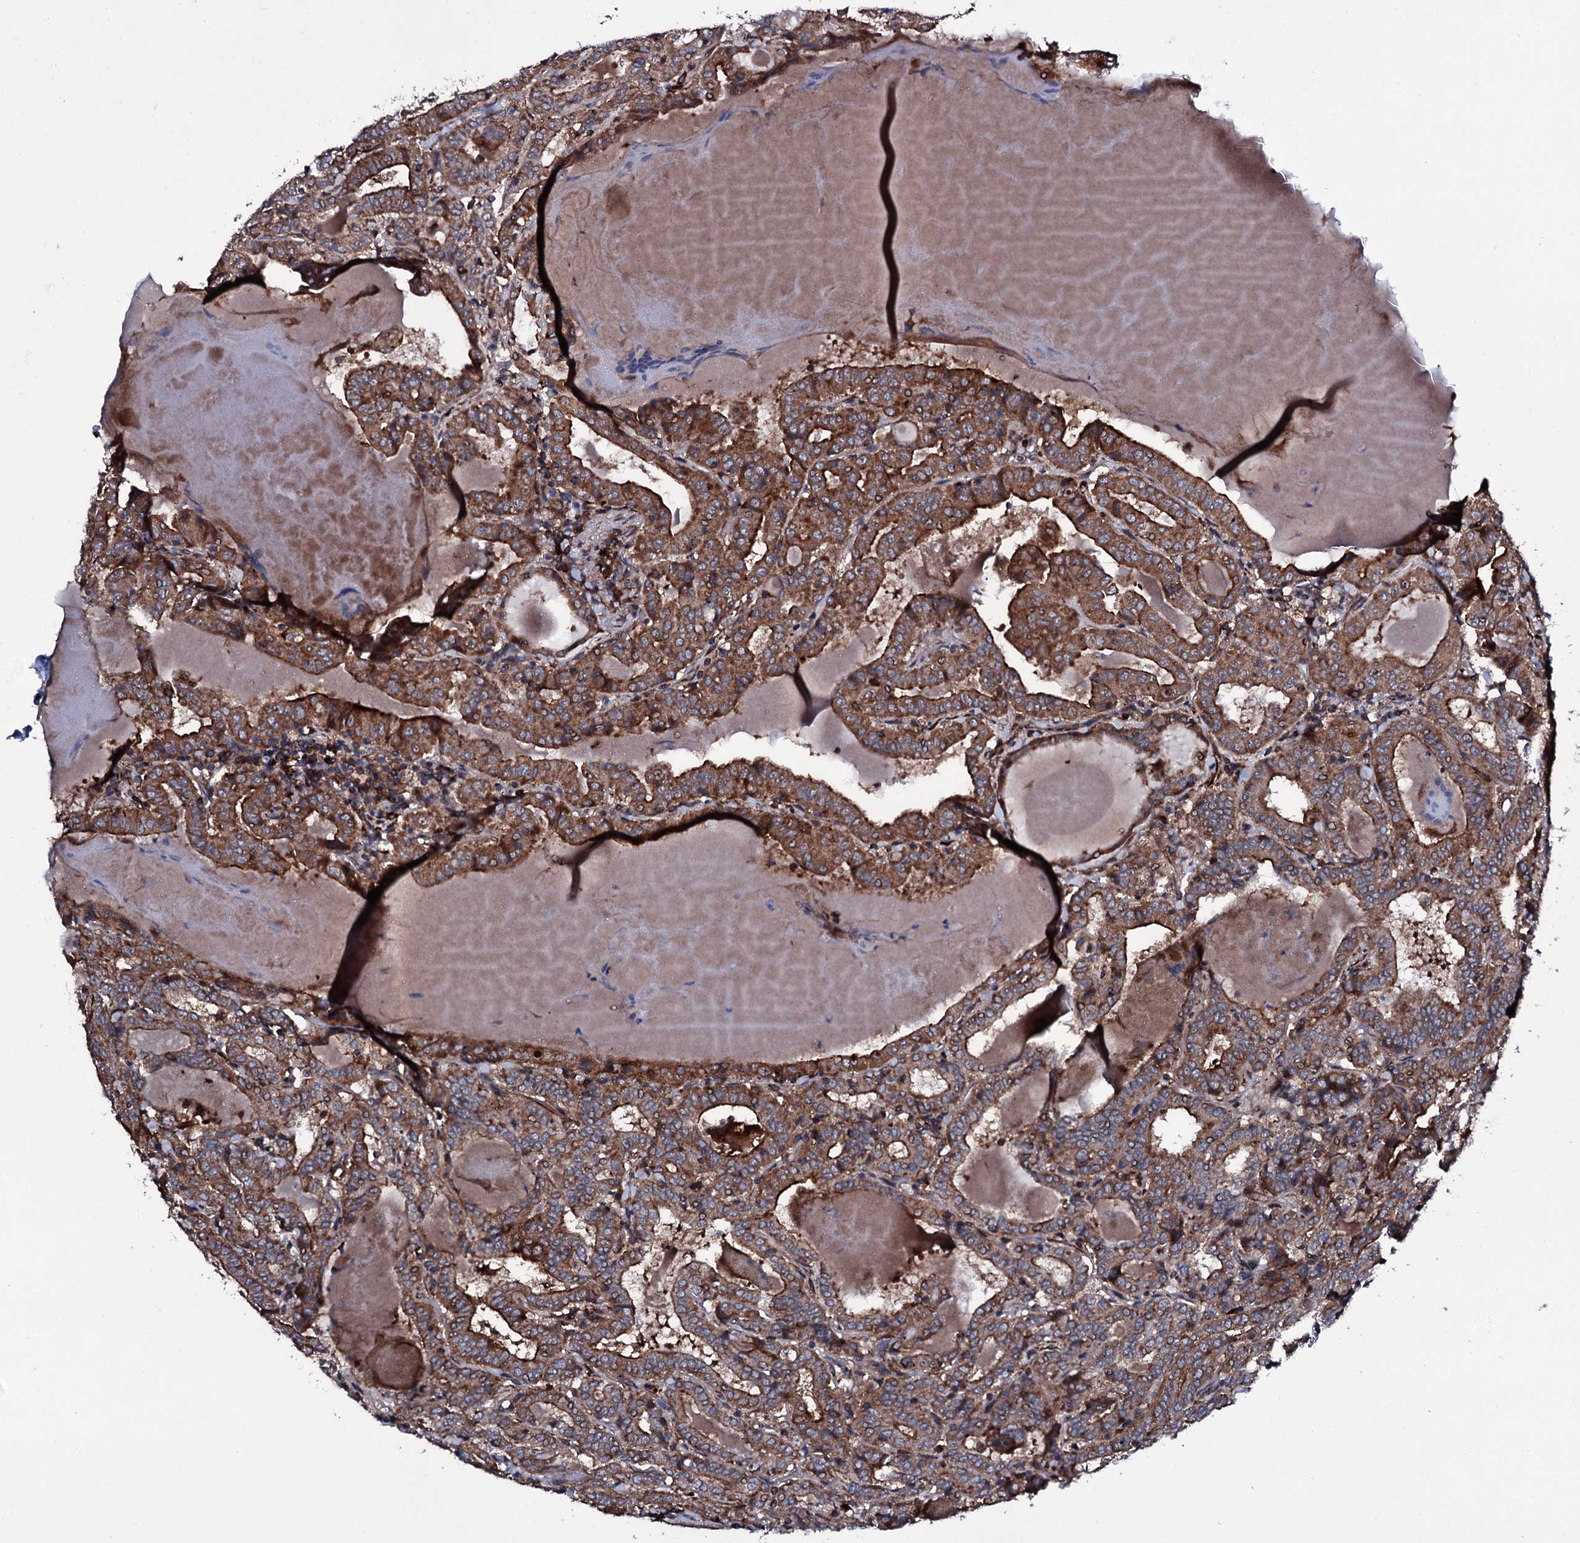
{"staining": {"intensity": "strong", "quantity": ">75%", "location": "cytoplasmic/membranous"}, "tissue": "thyroid cancer", "cell_type": "Tumor cells", "image_type": "cancer", "snomed": [{"axis": "morphology", "description": "Papillary adenocarcinoma, NOS"}, {"axis": "topography", "description": "Thyroid gland"}], "caption": "There is high levels of strong cytoplasmic/membranous positivity in tumor cells of thyroid cancer, as demonstrated by immunohistochemical staining (brown color).", "gene": "VAMP8", "patient": {"sex": "female", "age": 72}}